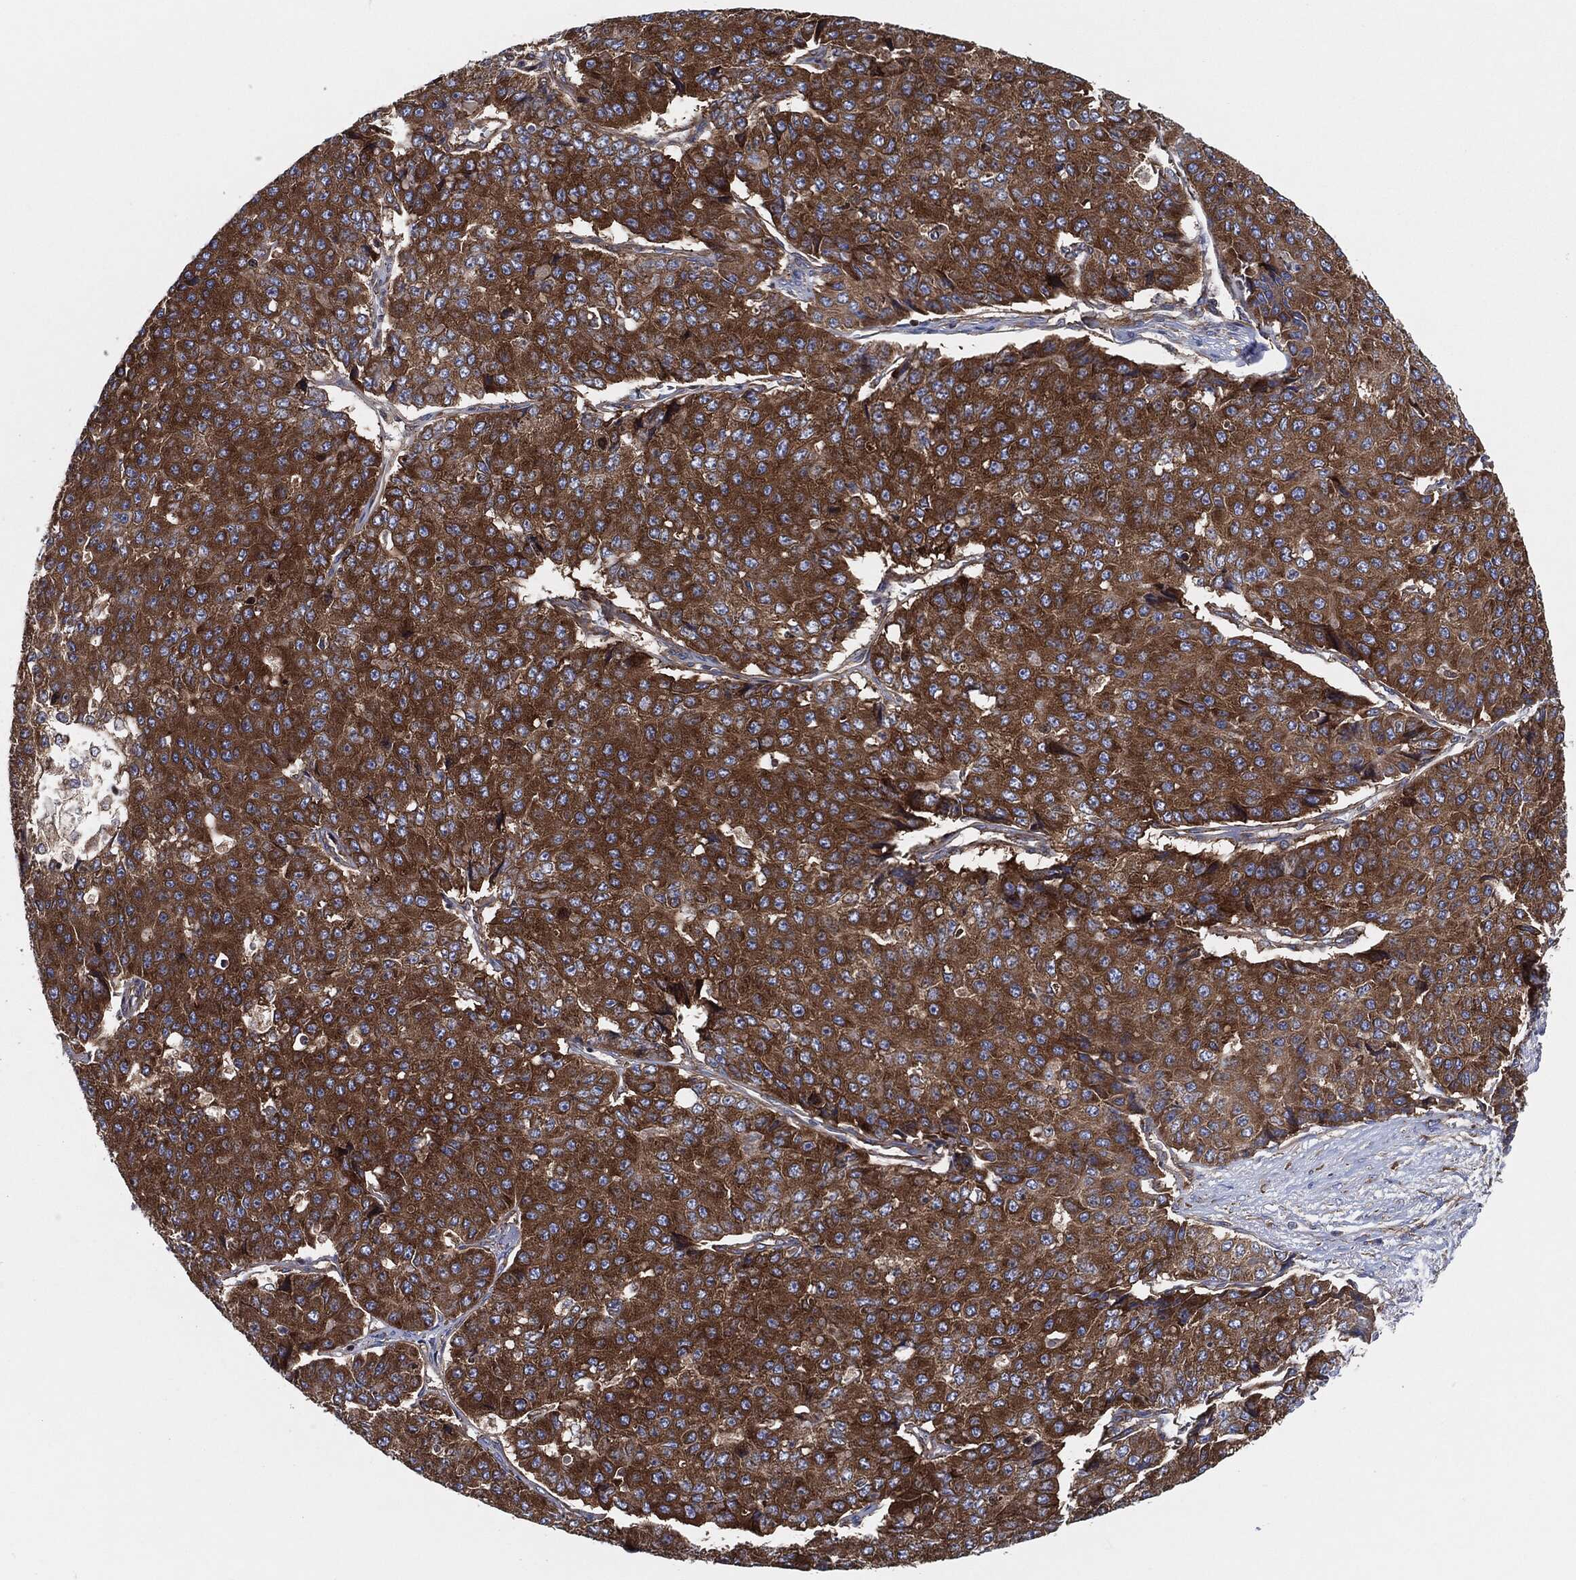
{"staining": {"intensity": "strong", "quantity": ">75%", "location": "cytoplasmic/membranous"}, "tissue": "pancreatic cancer", "cell_type": "Tumor cells", "image_type": "cancer", "snomed": [{"axis": "morphology", "description": "Normal tissue, NOS"}, {"axis": "morphology", "description": "Adenocarcinoma, NOS"}, {"axis": "topography", "description": "Pancreas"}, {"axis": "topography", "description": "Duodenum"}], "caption": "Pancreatic adenocarcinoma stained with immunohistochemistry (IHC) displays strong cytoplasmic/membranous positivity in approximately >75% of tumor cells. Nuclei are stained in blue.", "gene": "EIF2S2", "patient": {"sex": "male", "age": 50}}